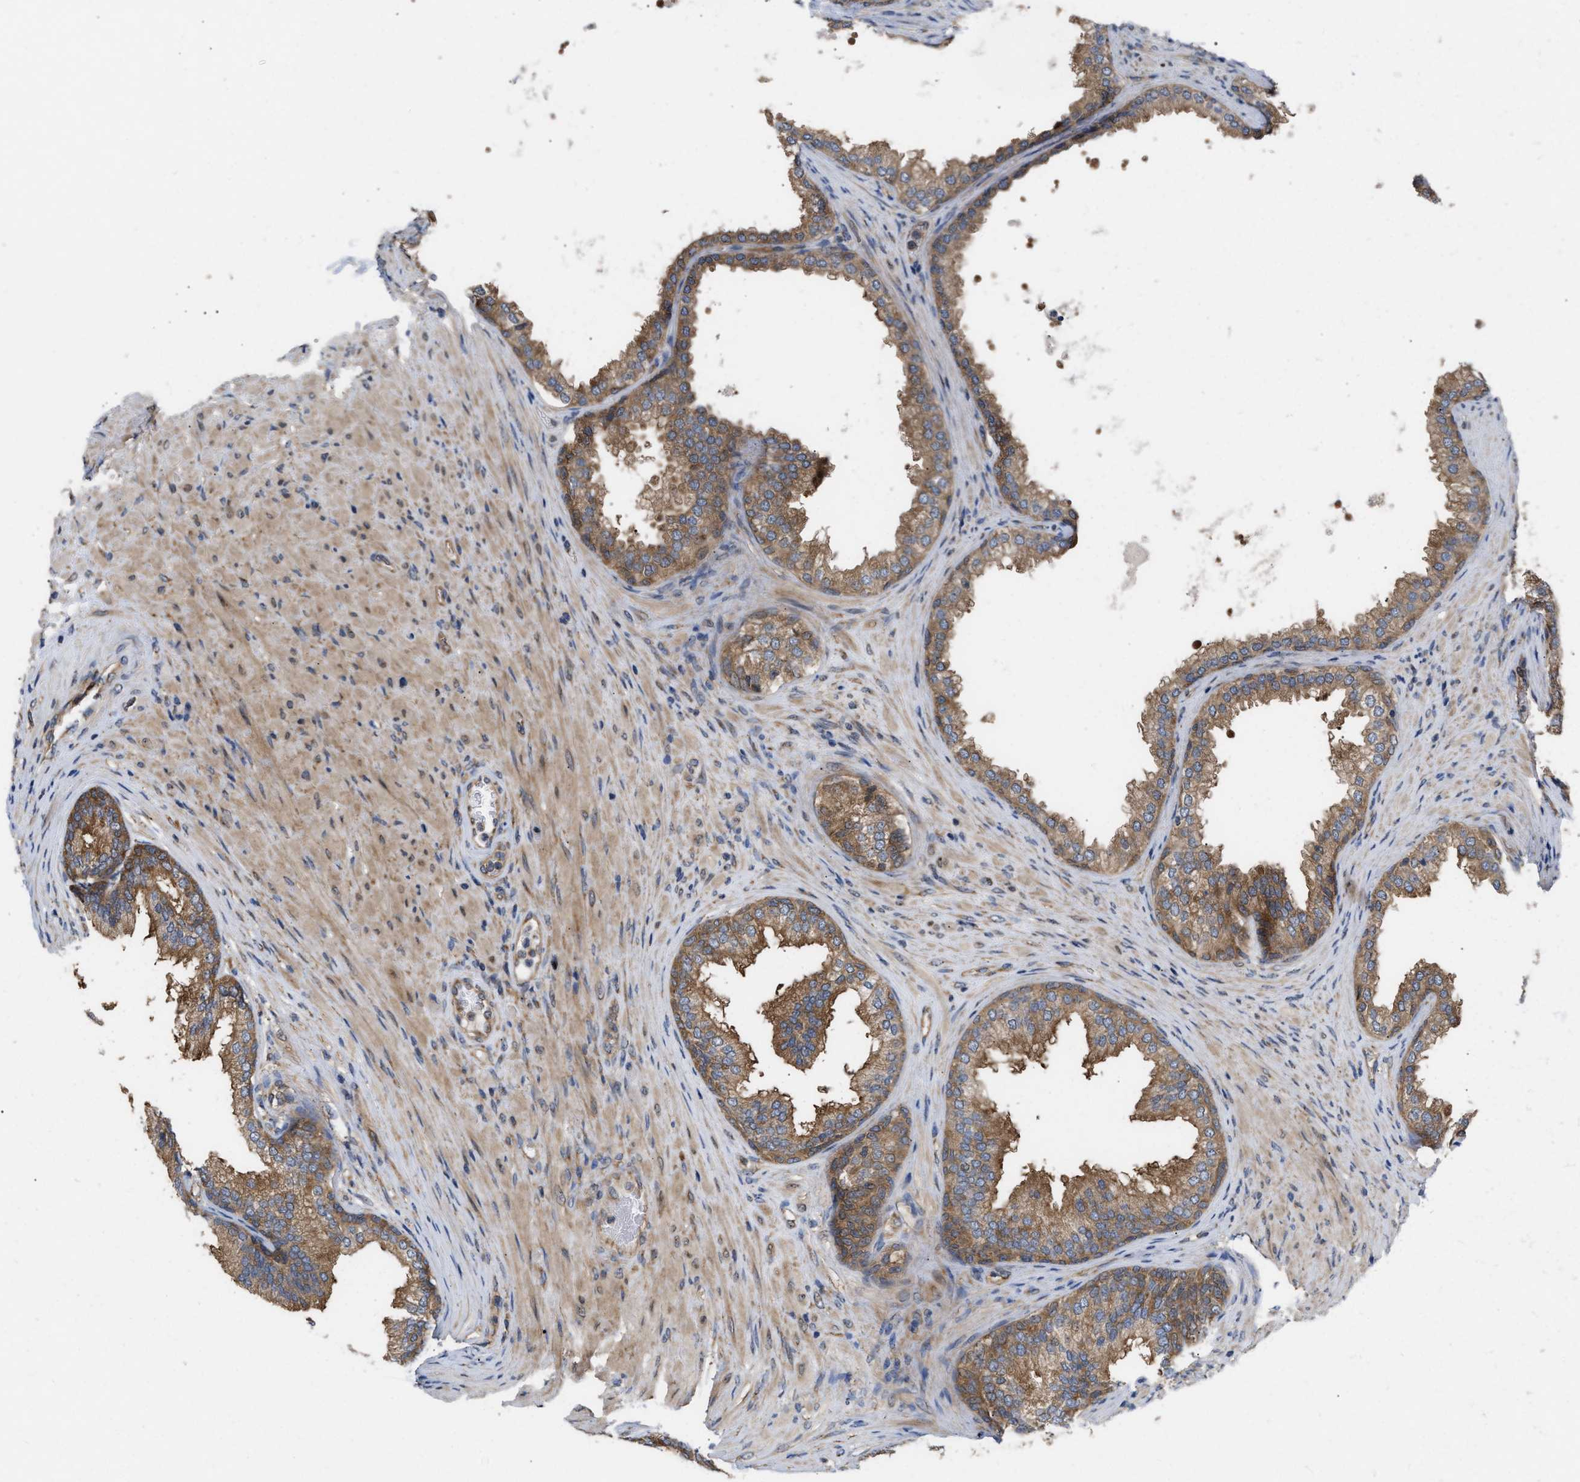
{"staining": {"intensity": "moderate", "quantity": ">75%", "location": "cytoplasmic/membranous"}, "tissue": "prostate", "cell_type": "Glandular cells", "image_type": "normal", "snomed": [{"axis": "morphology", "description": "Normal tissue, NOS"}, {"axis": "topography", "description": "Prostate"}], "caption": "Immunohistochemistry (IHC) micrograph of benign prostate: human prostate stained using IHC demonstrates medium levels of moderate protein expression localized specifically in the cytoplasmic/membranous of glandular cells, appearing as a cytoplasmic/membranous brown color.", "gene": "LAPTM4B", "patient": {"sex": "male", "age": 76}}